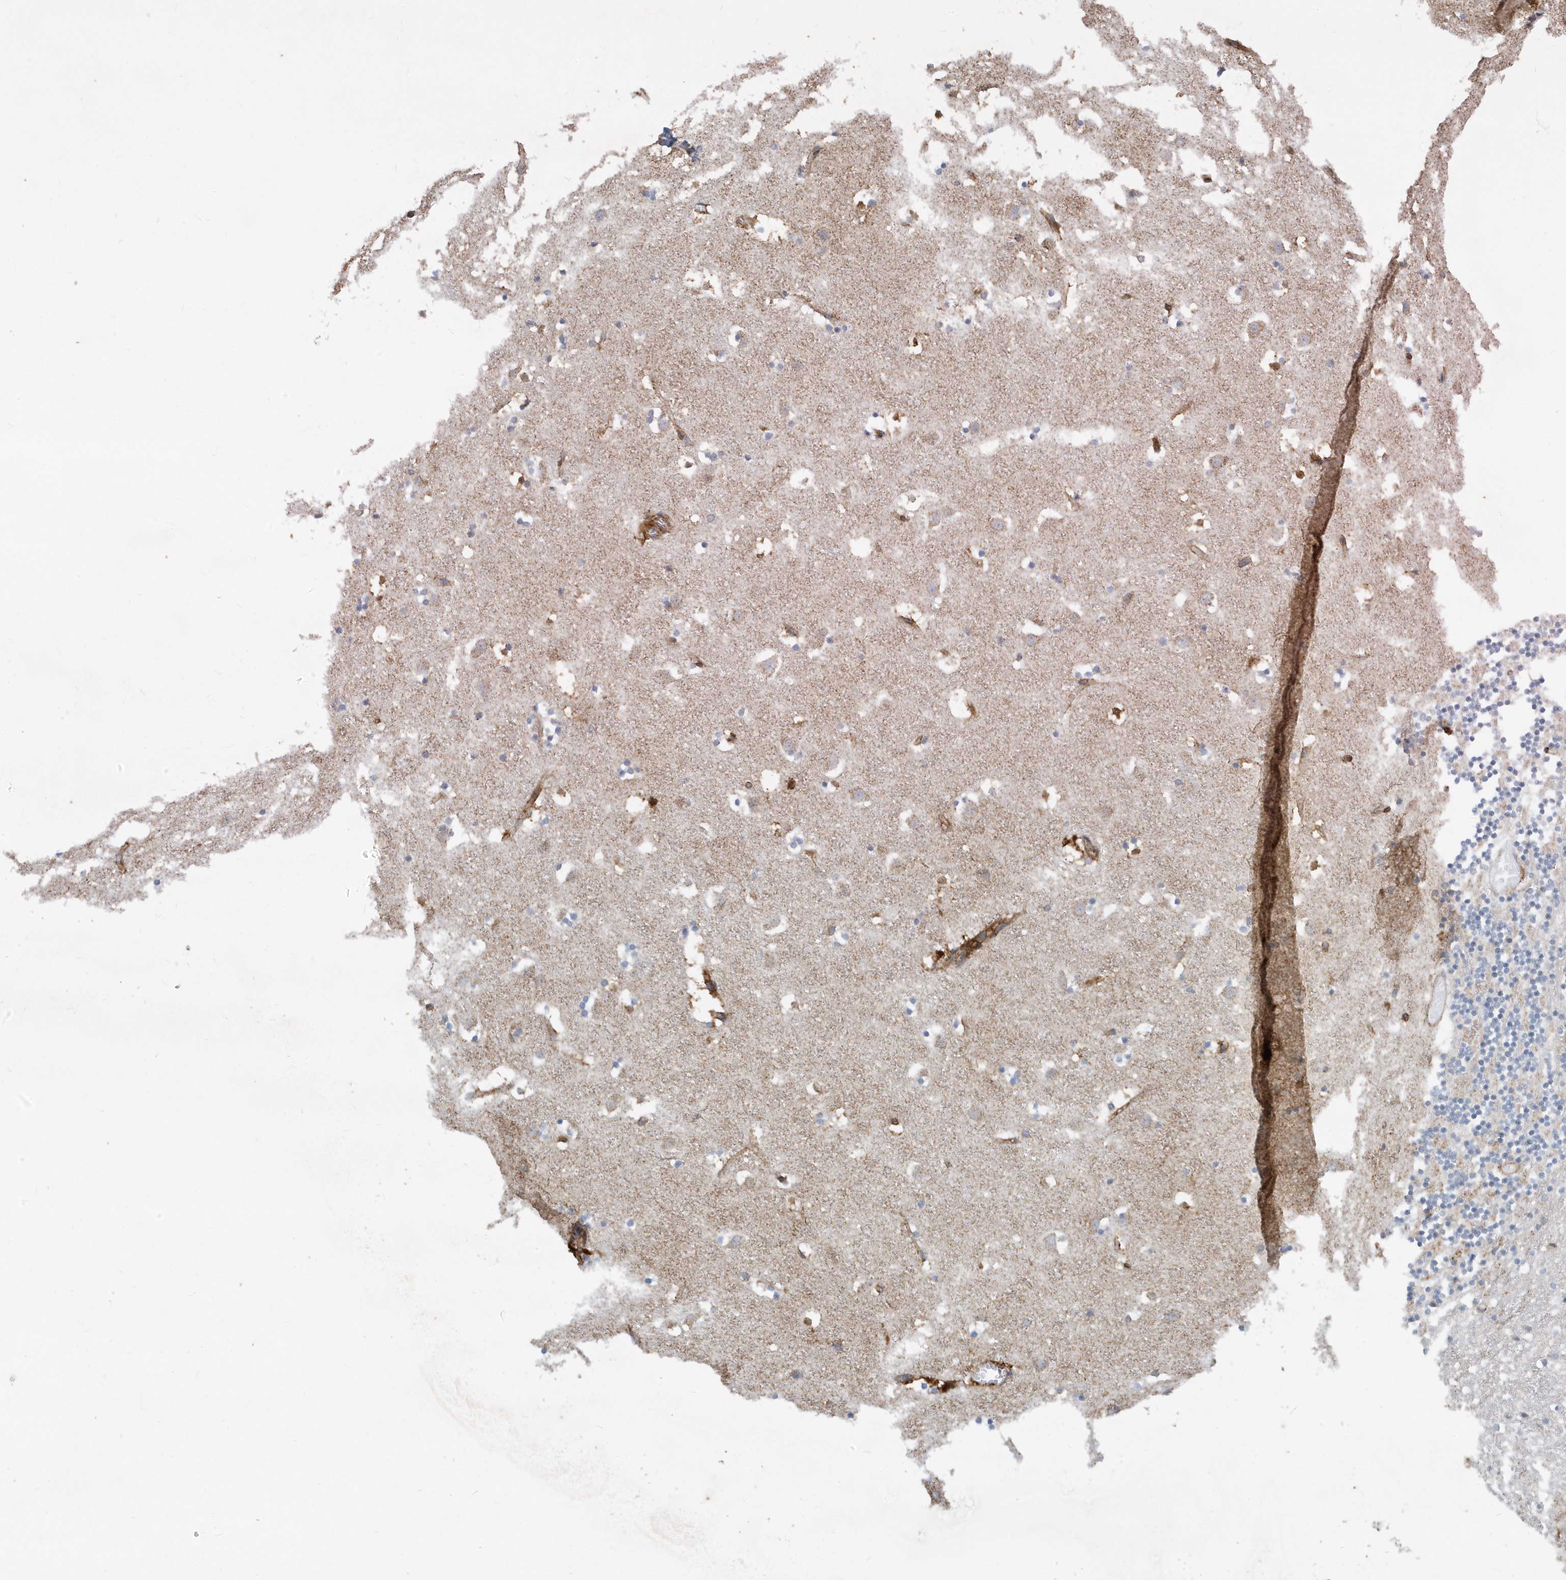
{"staining": {"intensity": "strong", "quantity": "<25%", "location": "cytoplasmic/membranous"}, "tissue": "caudate", "cell_type": "Glial cells", "image_type": "normal", "snomed": [{"axis": "morphology", "description": "Normal tissue, NOS"}, {"axis": "topography", "description": "Lateral ventricle wall"}], "caption": "The image displays a brown stain indicating the presence of a protein in the cytoplasmic/membranous of glial cells in caudate.", "gene": "HRH4", "patient": {"sex": "male", "age": 45}}